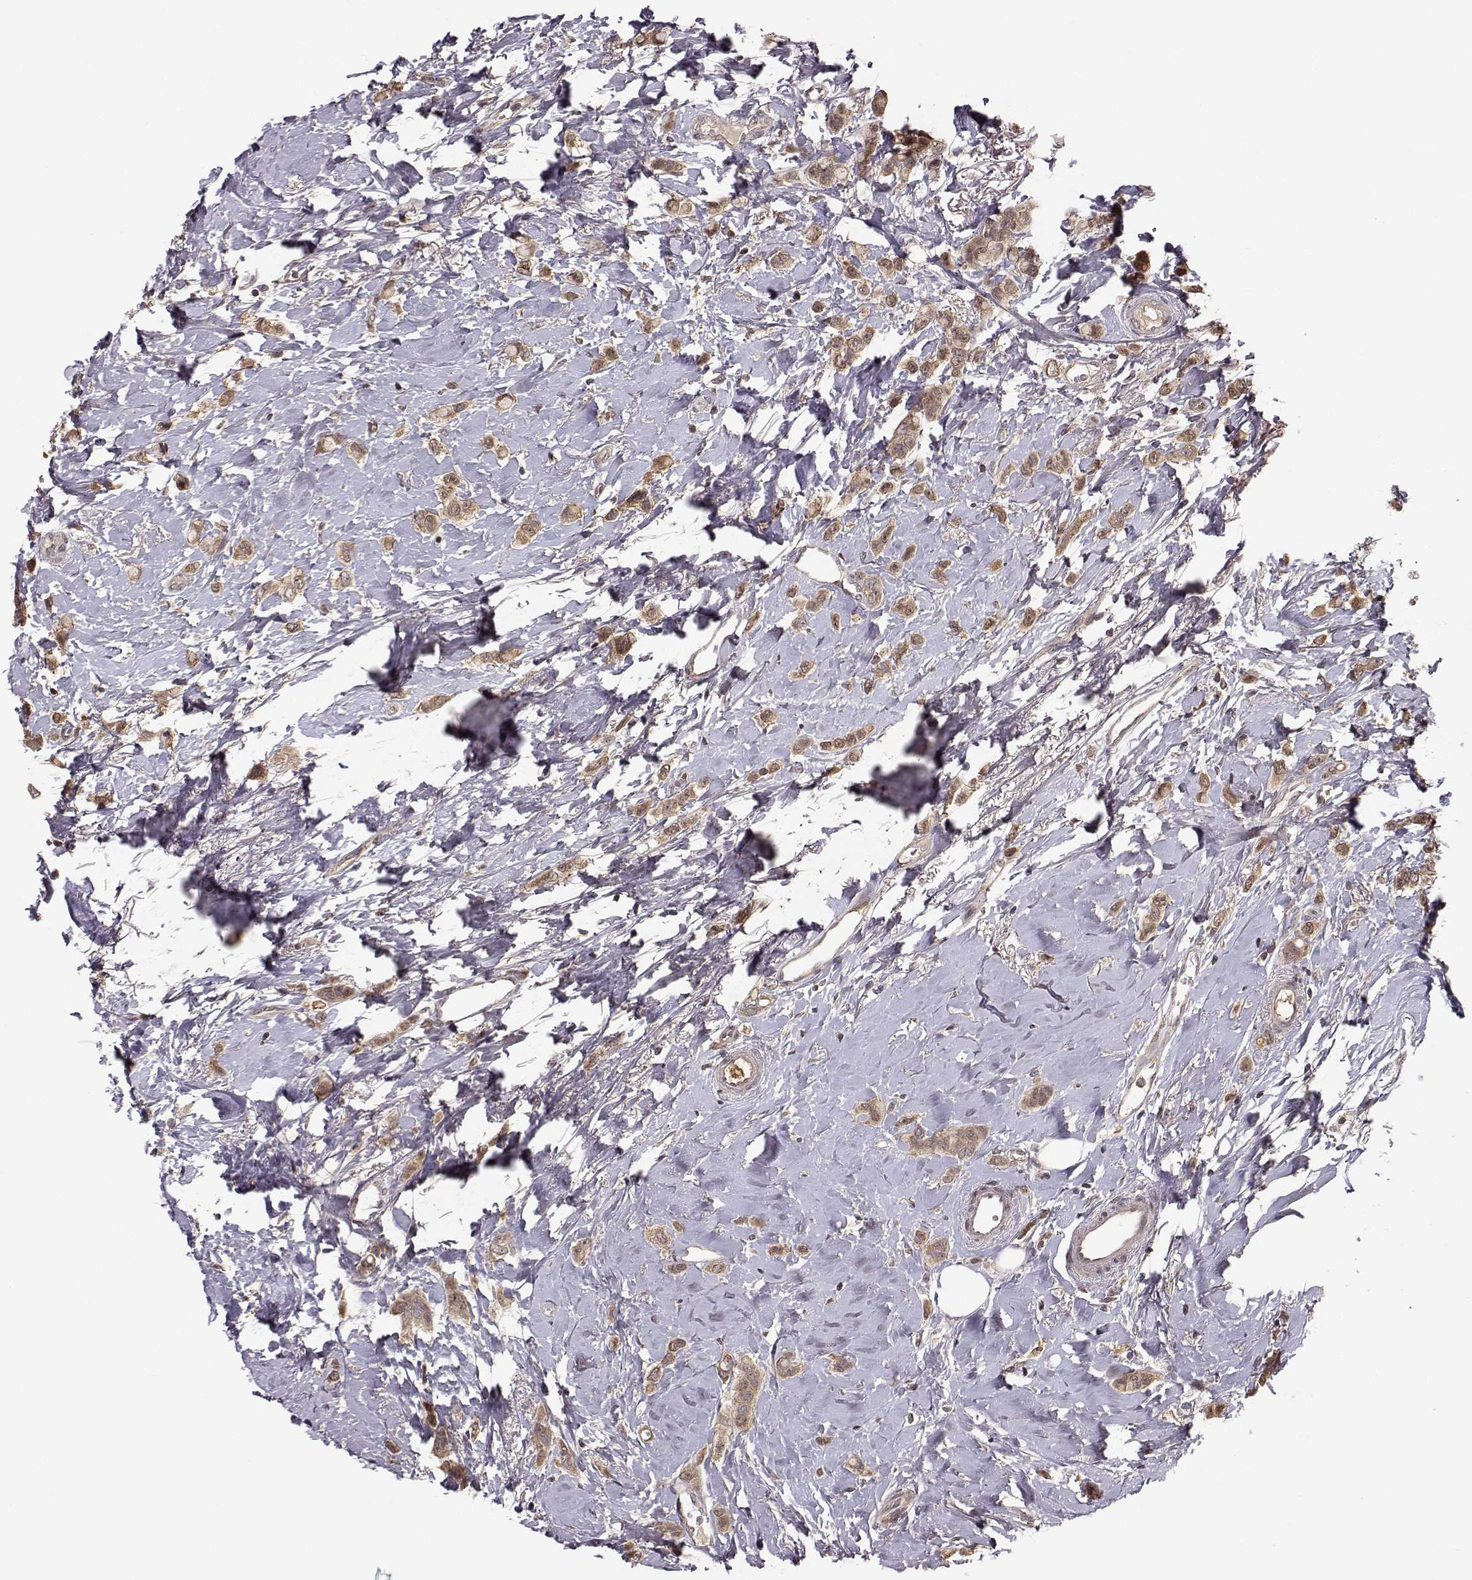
{"staining": {"intensity": "moderate", "quantity": ">75%", "location": "cytoplasmic/membranous"}, "tissue": "breast cancer", "cell_type": "Tumor cells", "image_type": "cancer", "snomed": [{"axis": "morphology", "description": "Lobular carcinoma"}, {"axis": "topography", "description": "Breast"}], "caption": "A brown stain labels moderate cytoplasmic/membranous staining of a protein in breast lobular carcinoma tumor cells. (brown staining indicates protein expression, while blue staining denotes nuclei).", "gene": "PLEKHG3", "patient": {"sex": "female", "age": 66}}